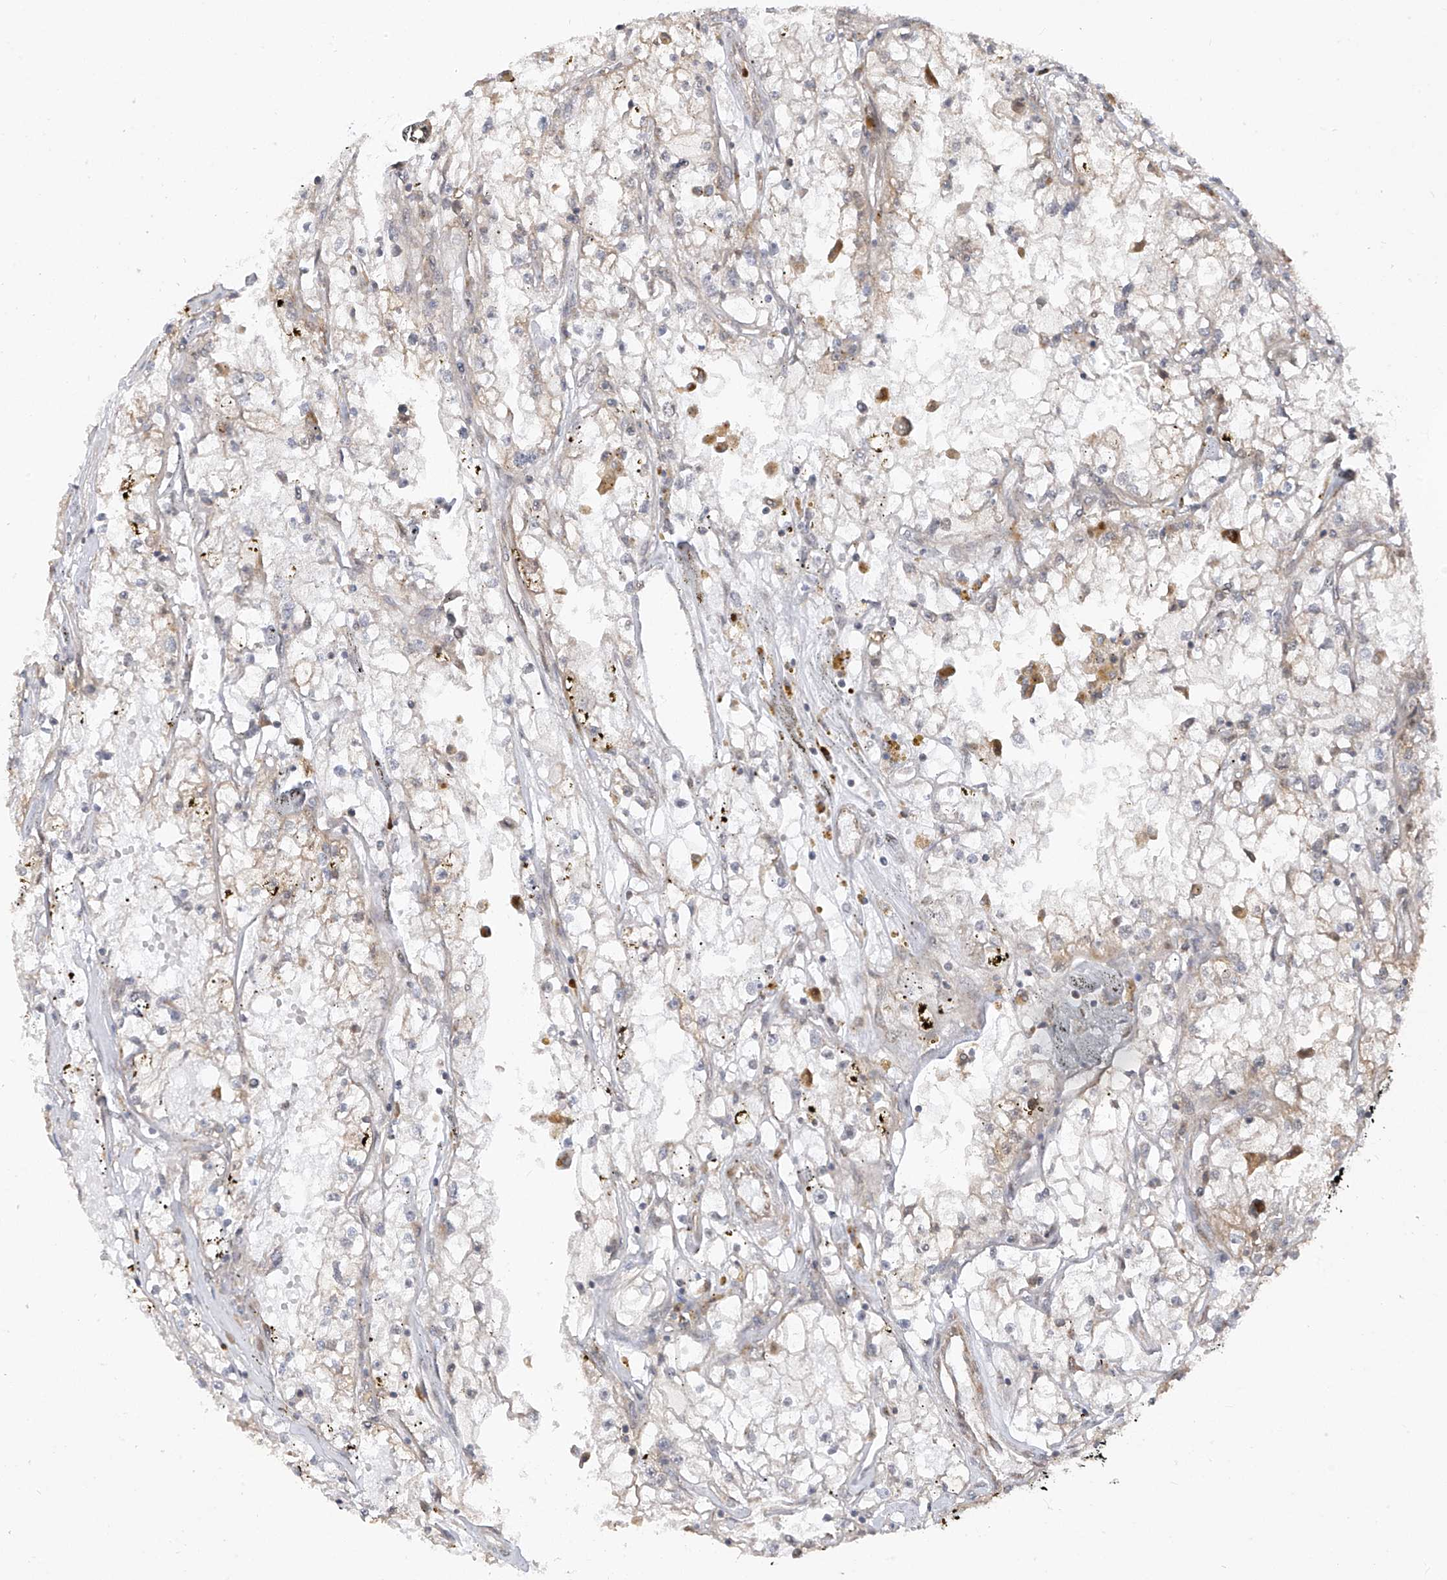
{"staining": {"intensity": "weak", "quantity": "<25%", "location": "cytoplasmic/membranous"}, "tissue": "renal cancer", "cell_type": "Tumor cells", "image_type": "cancer", "snomed": [{"axis": "morphology", "description": "Adenocarcinoma, NOS"}, {"axis": "topography", "description": "Kidney"}], "caption": "An IHC image of renal adenocarcinoma is shown. There is no staining in tumor cells of renal adenocarcinoma.", "gene": "PDE11A", "patient": {"sex": "male", "age": 56}}